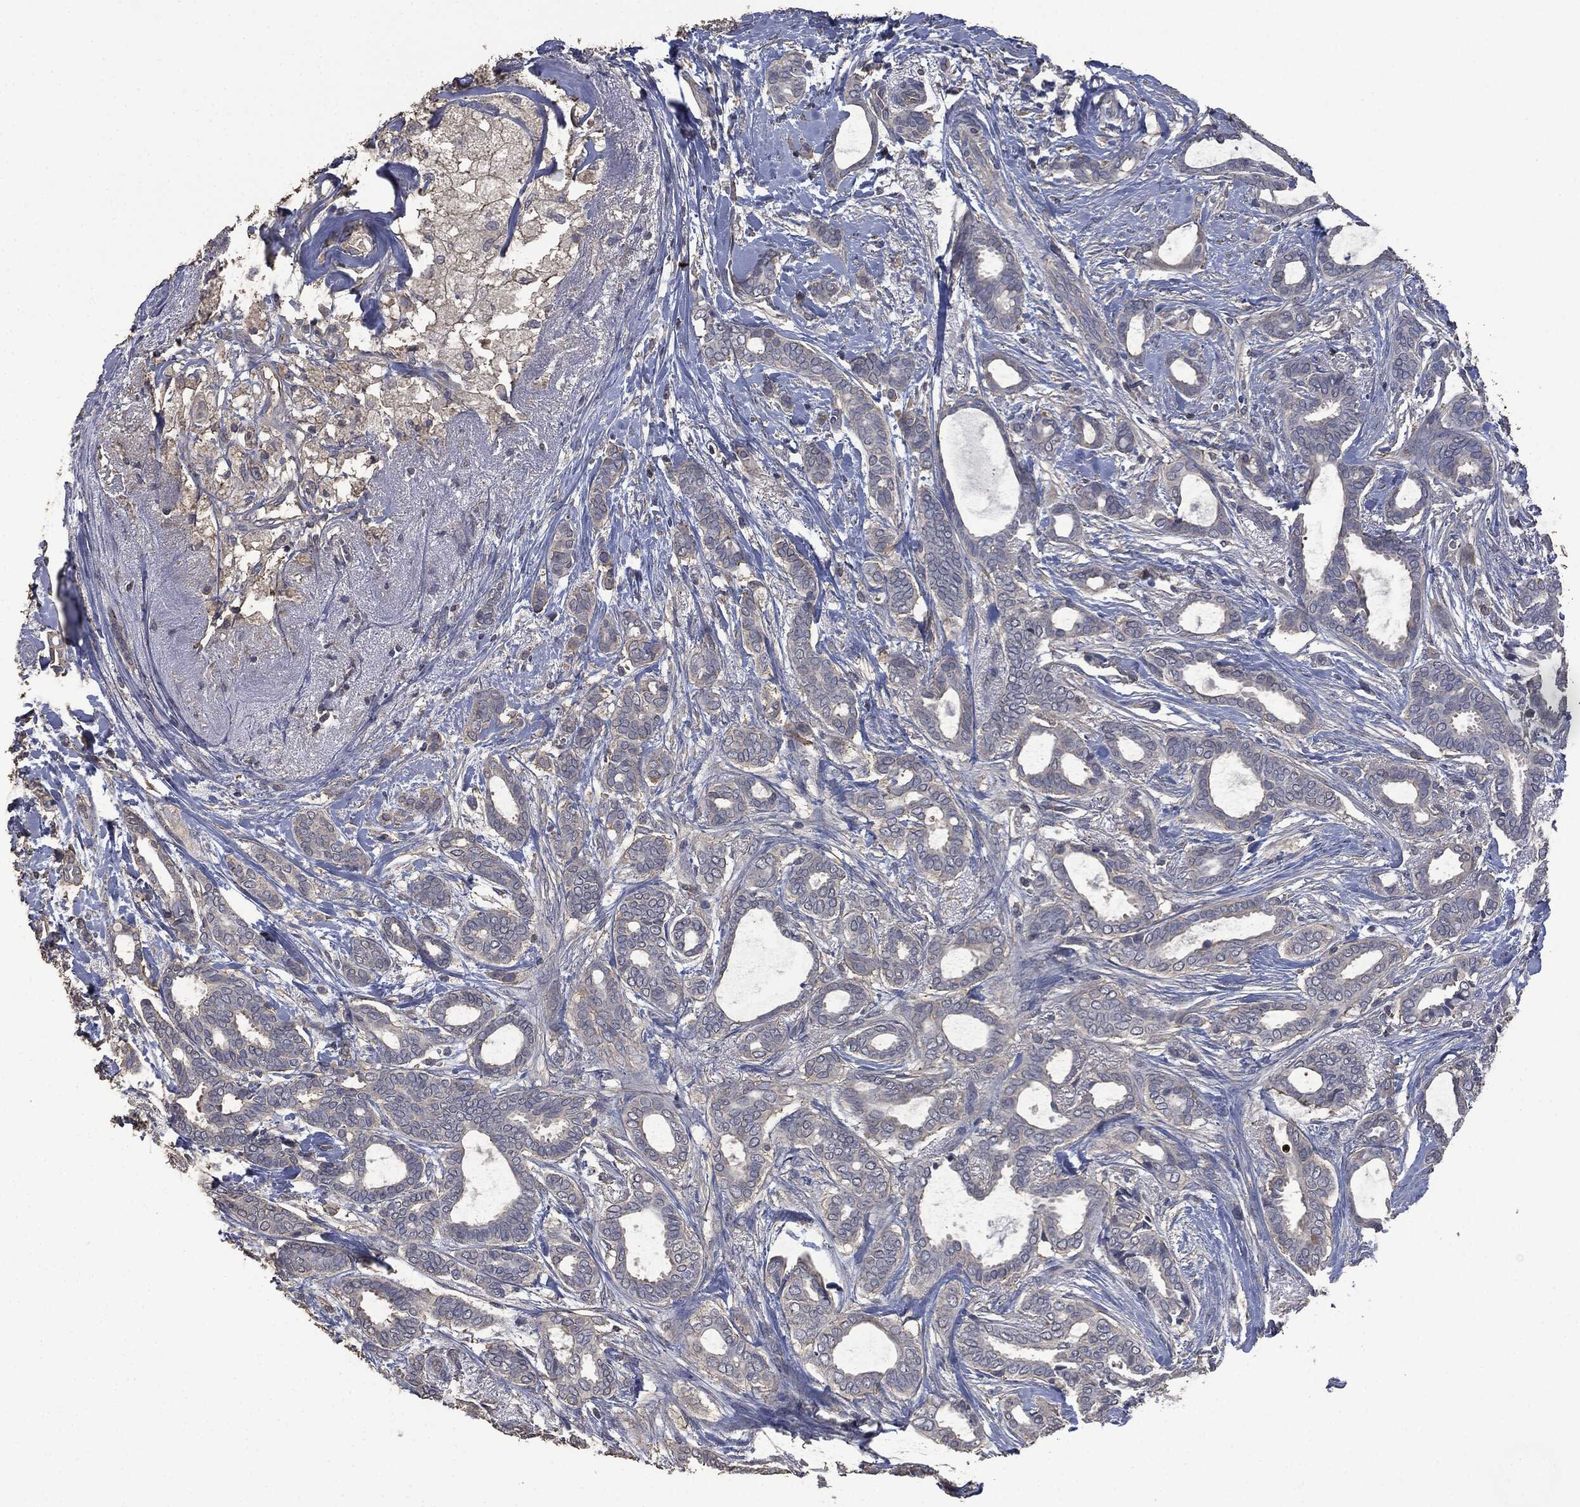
{"staining": {"intensity": "negative", "quantity": "none", "location": "none"}, "tissue": "breast cancer", "cell_type": "Tumor cells", "image_type": "cancer", "snomed": [{"axis": "morphology", "description": "Duct carcinoma"}, {"axis": "topography", "description": "Breast"}], "caption": "Breast cancer (intraductal carcinoma) was stained to show a protein in brown. There is no significant expression in tumor cells. The staining was performed using DAB (3,3'-diaminobenzidine) to visualize the protein expression in brown, while the nuclei were stained in blue with hematoxylin (Magnification: 20x).", "gene": "MSLN", "patient": {"sex": "female", "age": 51}}